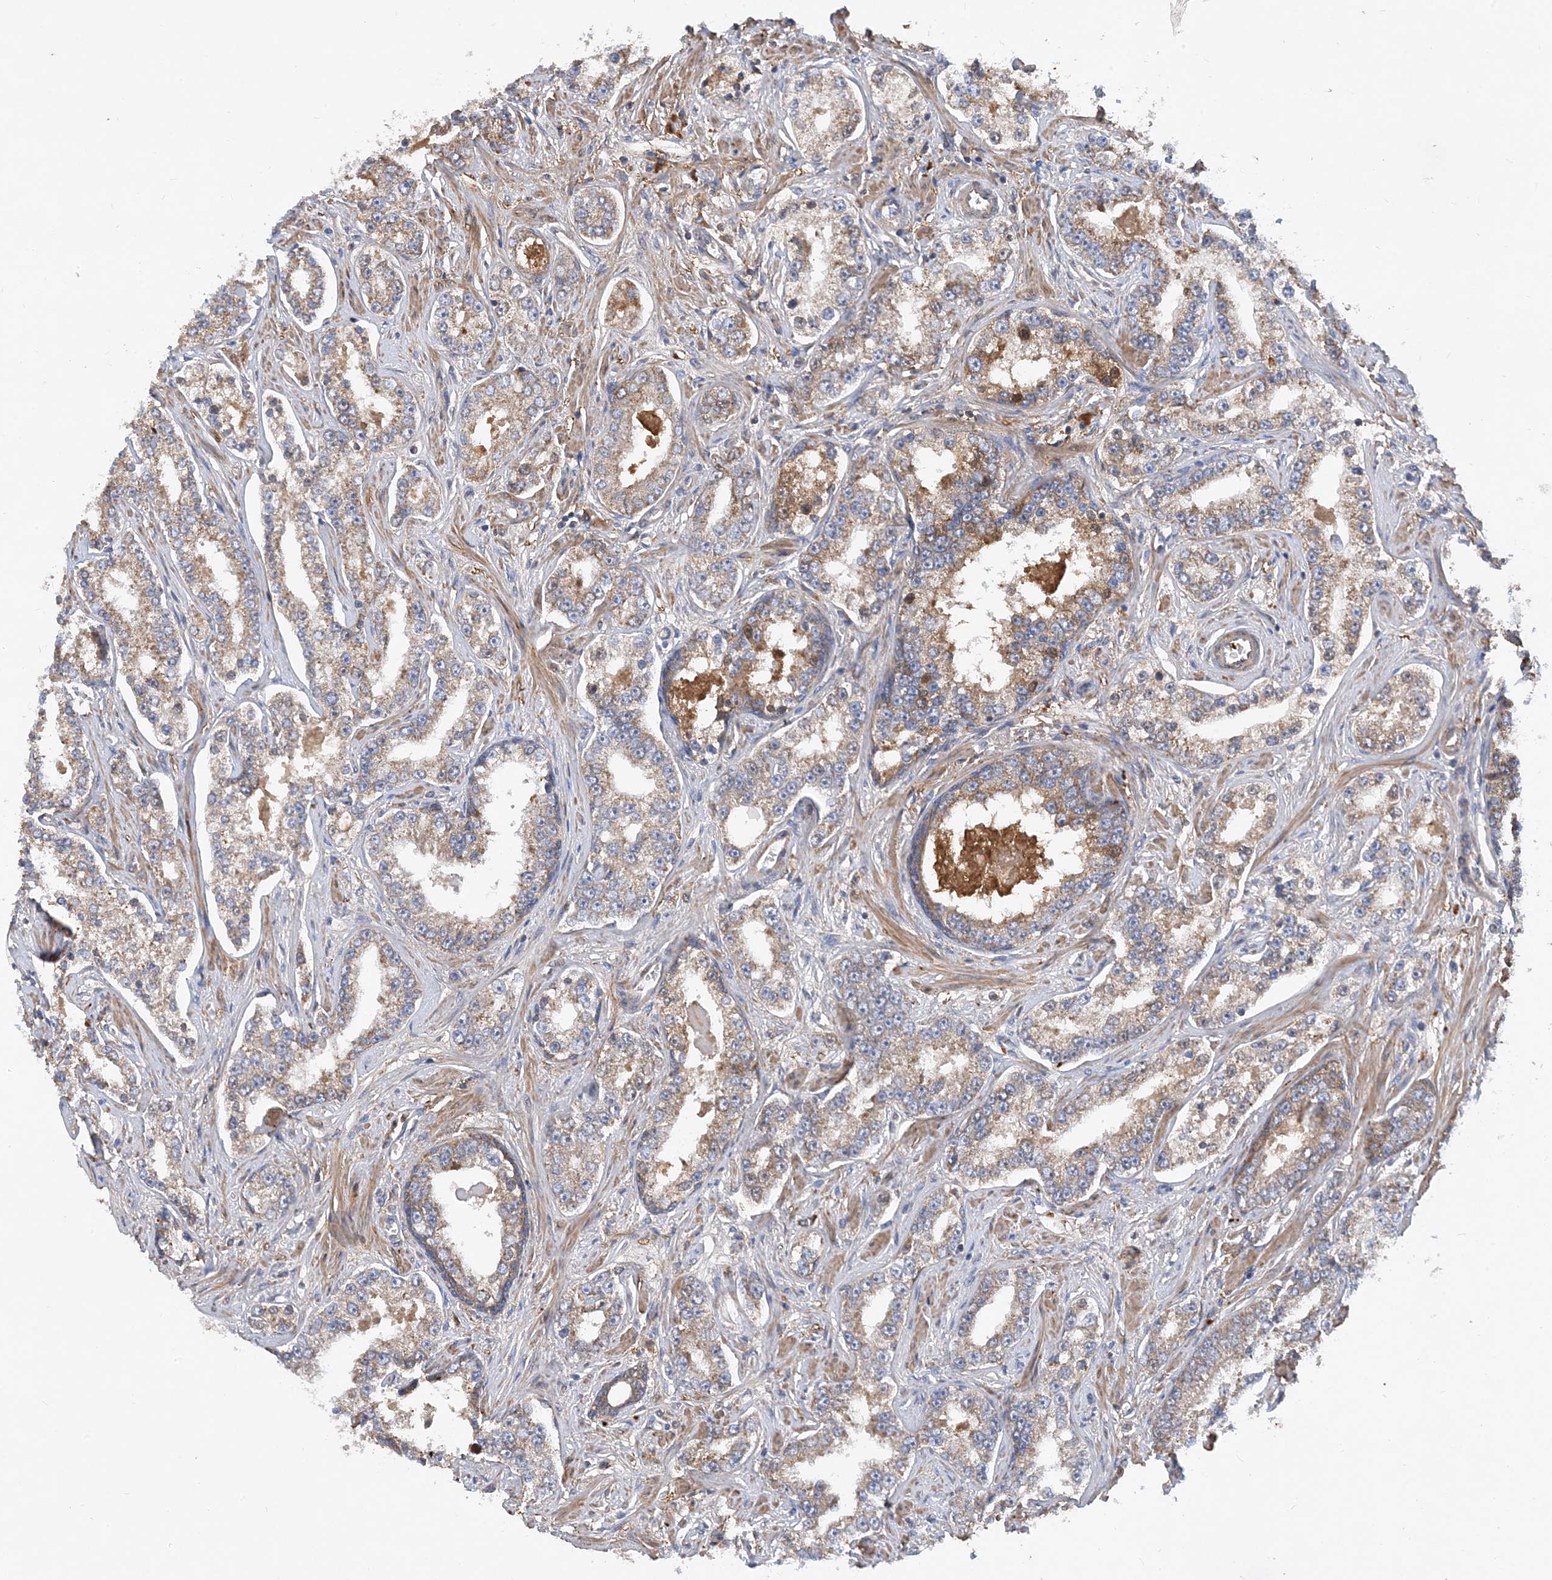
{"staining": {"intensity": "moderate", "quantity": ">75%", "location": "cytoplasmic/membranous"}, "tissue": "prostate cancer", "cell_type": "Tumor cells", "image_type": "cancer", "snomed": [{"axis": "morphology", "description": "Normal tissue, NOS"}, {"axis": "morphology", "description": "Adenocarcinoma, High grade"}, {"axis": "topography", "description": "Prostate"}], "caption": "Human prostate high-grade adenocarcinoma stained with a brown dye shows moderate cytoplasmic/membranous positive positivity in about >75% of tumor cells.", "gene": "STK19", "patient": {"sex": "male", "age": 83}}